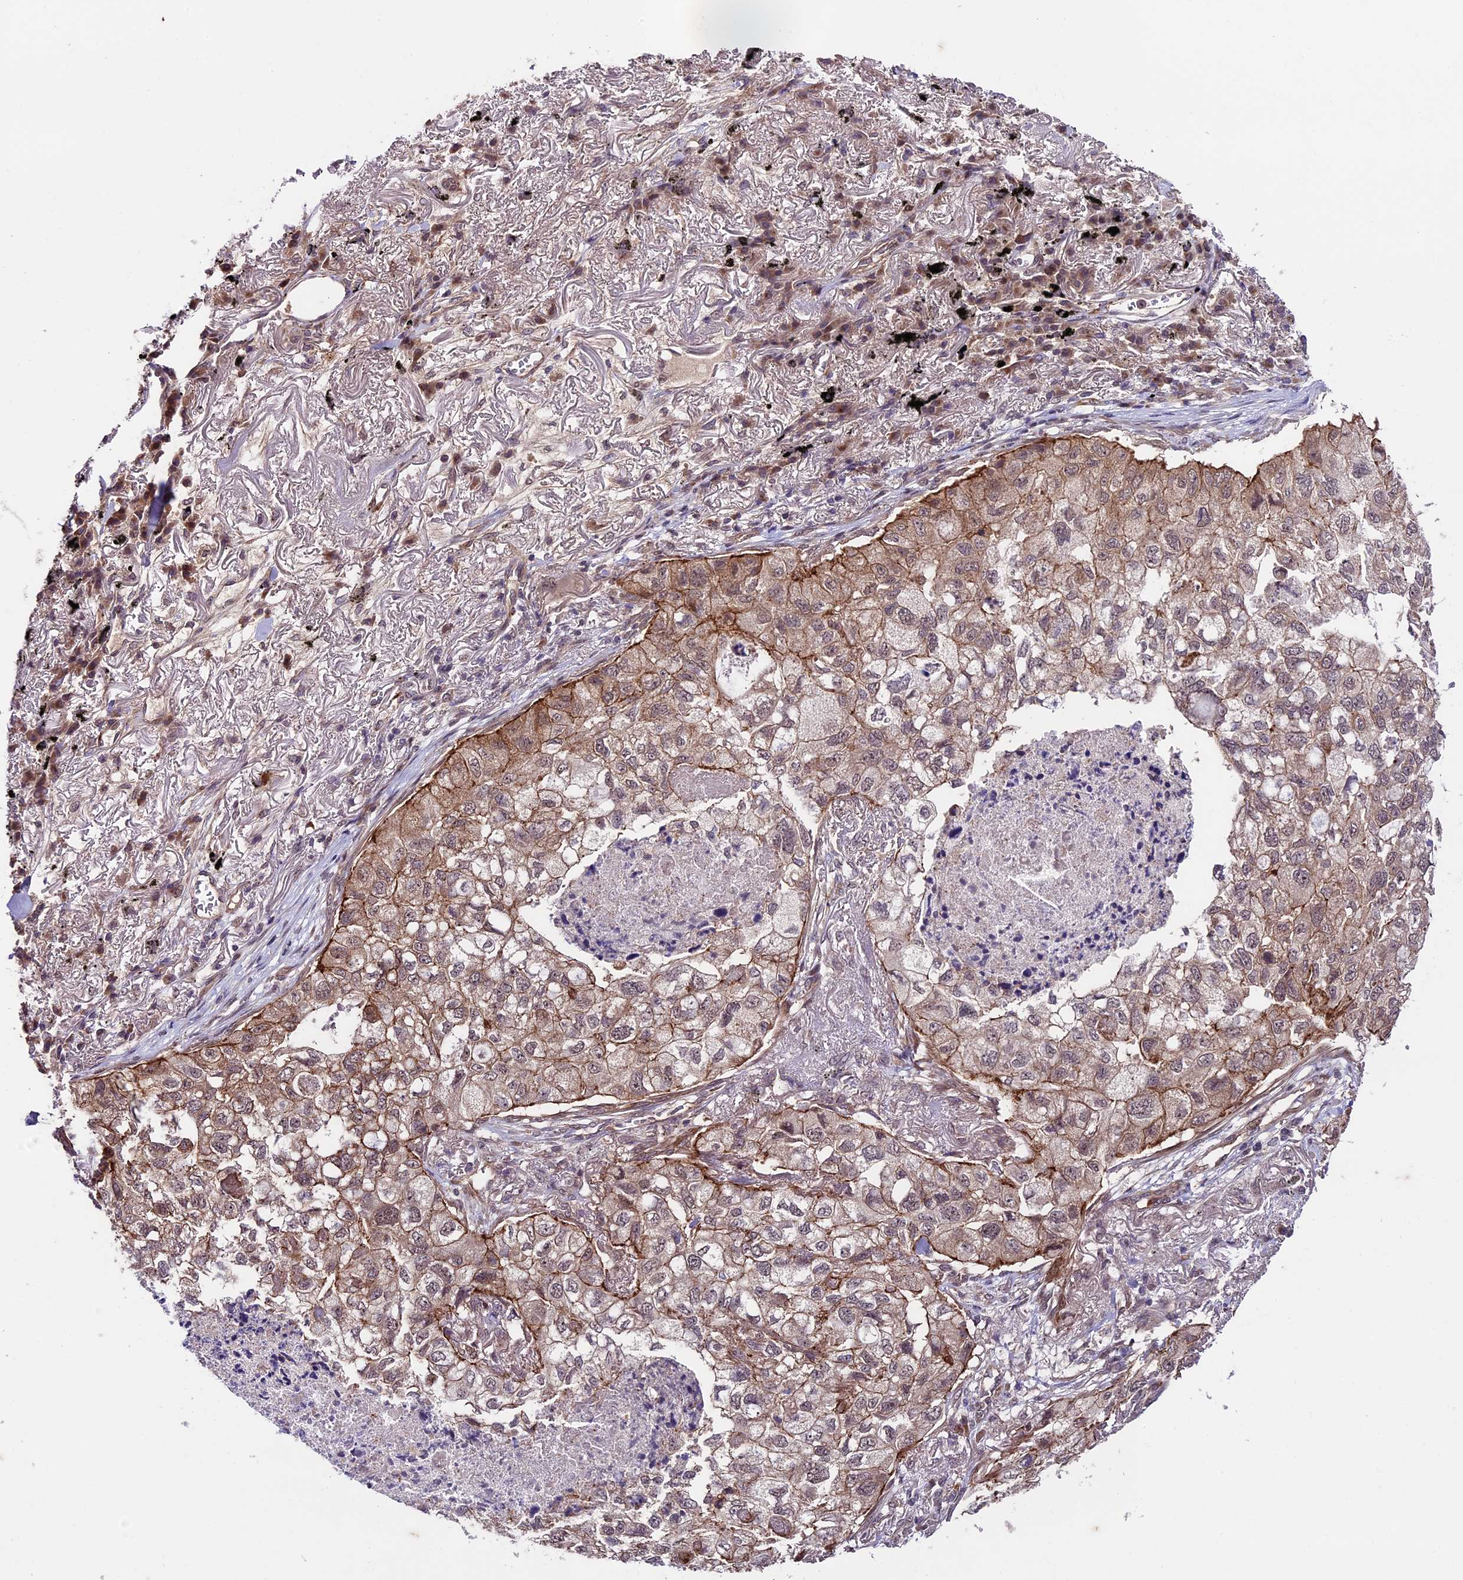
{"staining": {"intensity": "weak", "quantity": ">75%", "location": "cytoplasmic/membranous"}, "tissue": "lung cancer", "cell_type": "Tumor cells", "image_type": "cancer", "snomed": [{"axis": "morphology", "description": "Adenocarcinoma, NOS"}, {"axis": "topography", "description": "Lung"}], "caption": "A brown stain highlights weak cytoplasmic/membranous expression of a protein in human lung cancer (adenocarcinoma) tumor cells.", "gene": "SIPA1L3", "patient": {"sex": "male", "age": 65}}